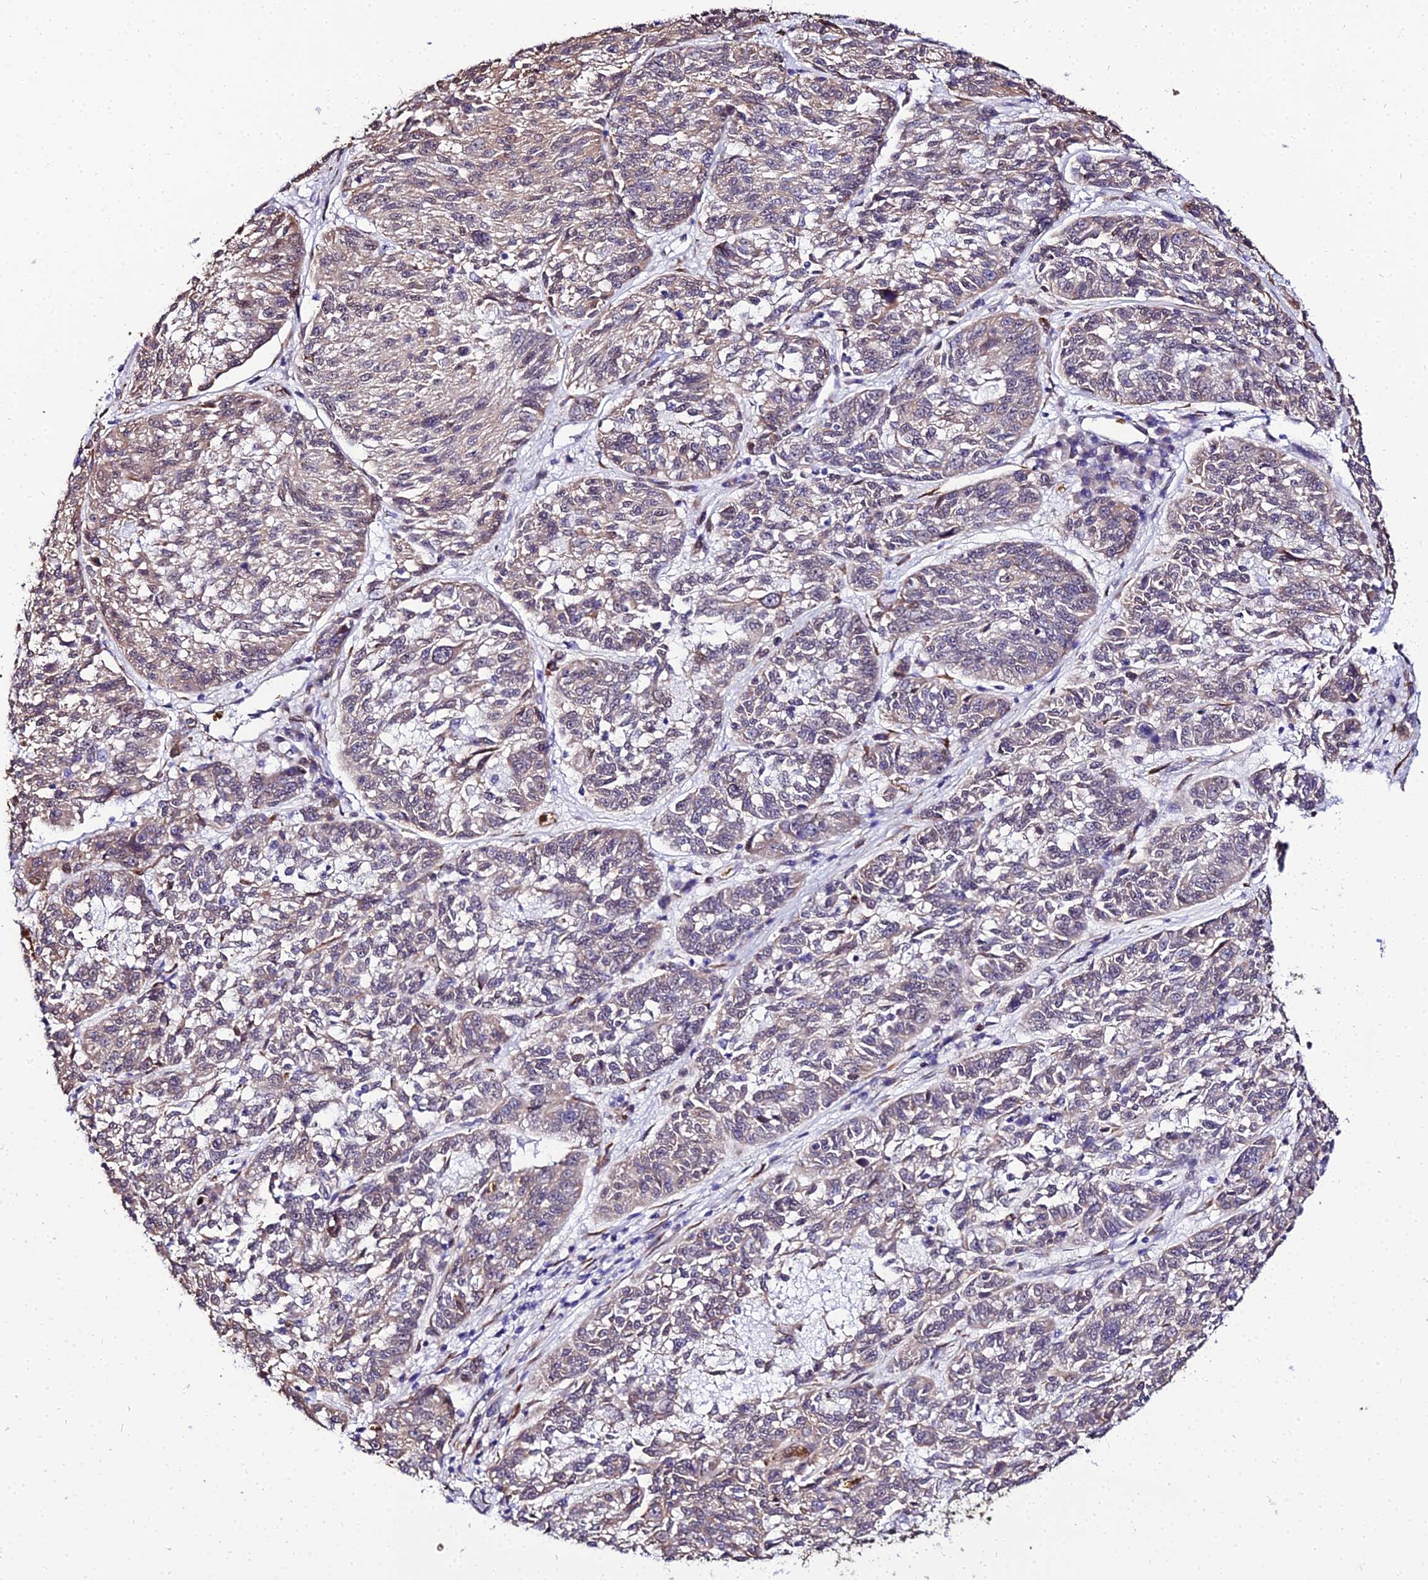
{"staining": {"intensity": "weak", "quantity": "<25%", "location": "cytoplasmic/membranous,nuclear"}, "tissue": "melanoma", "cell_type": "Tumor cells", "image_type": "cancer", "snomed": [{"axis": "morphology", "description": "Malignant melanoma, NOS"}, {"axis": "topography", "description": "Skin"}], "caption": "This is a micrograph of immunohistochemistry staining of malignant melanoma, which shows no staining in tumor cells.", "gene": "BCL9", "patient": {"sex": "male", "age": 53}}